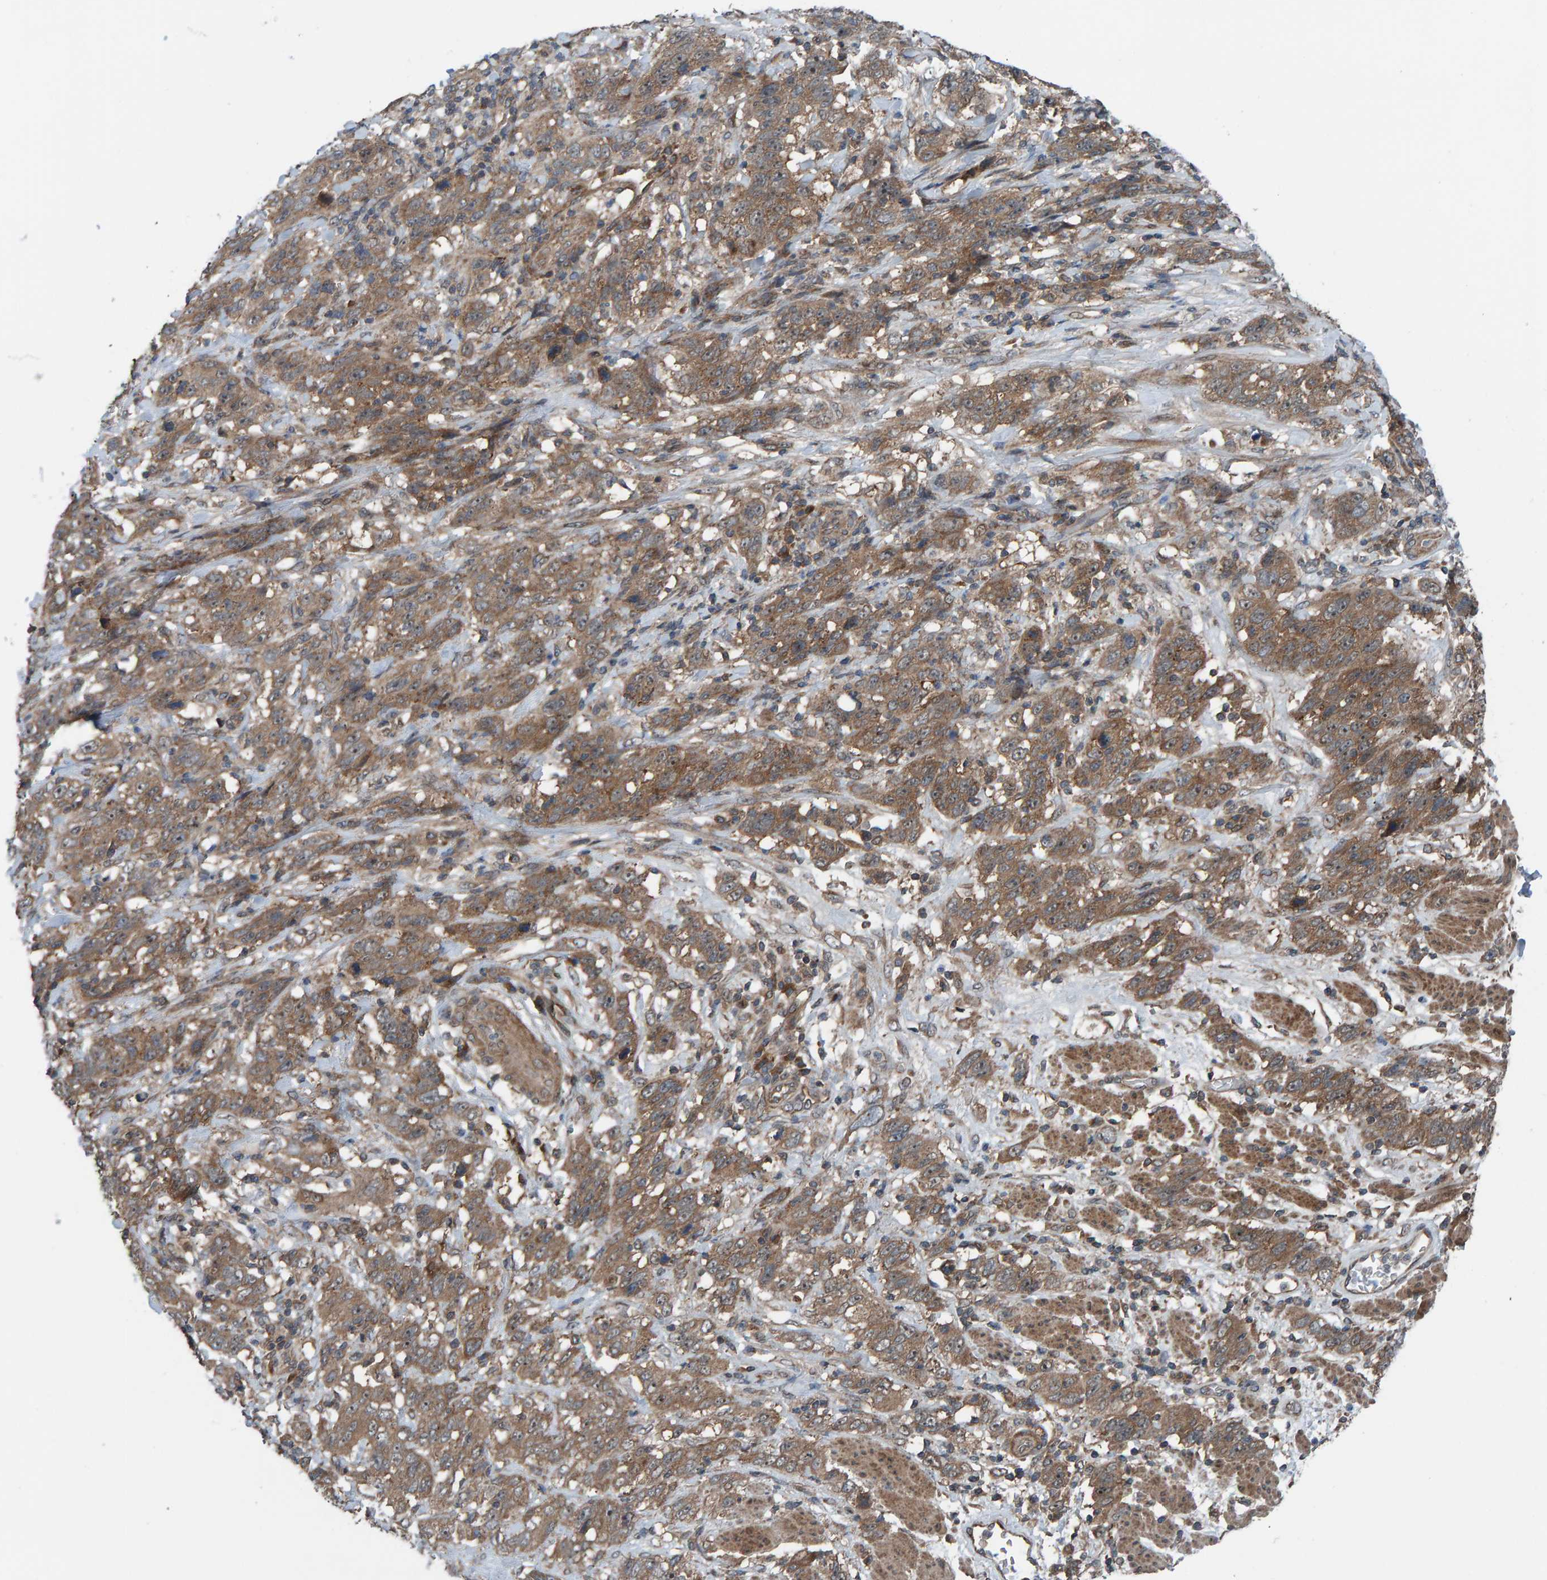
{"staining": {"intensity": "moderate", "quantity": ">75%", "location": "cytoplasmic/membranous"}, "tissue": "stomach cancer", "cell_type": "Tumor cells", "image_type": "cancer", "snomed": [{"axis": "morphology", "description": "Adenocarcinoma, NOS"}, {"axis": "topography", "description": "Stomach"}], "caption": "High-power microscopy captured an immunohistochemistry (IHC) micrograph of stomach cancer, revealing moderate cytoplasmic/membranous positivity in approximately >75% of tumor cells.", "gene": "CUEDC1", "patient": {"sex": "male", "age": 48}}